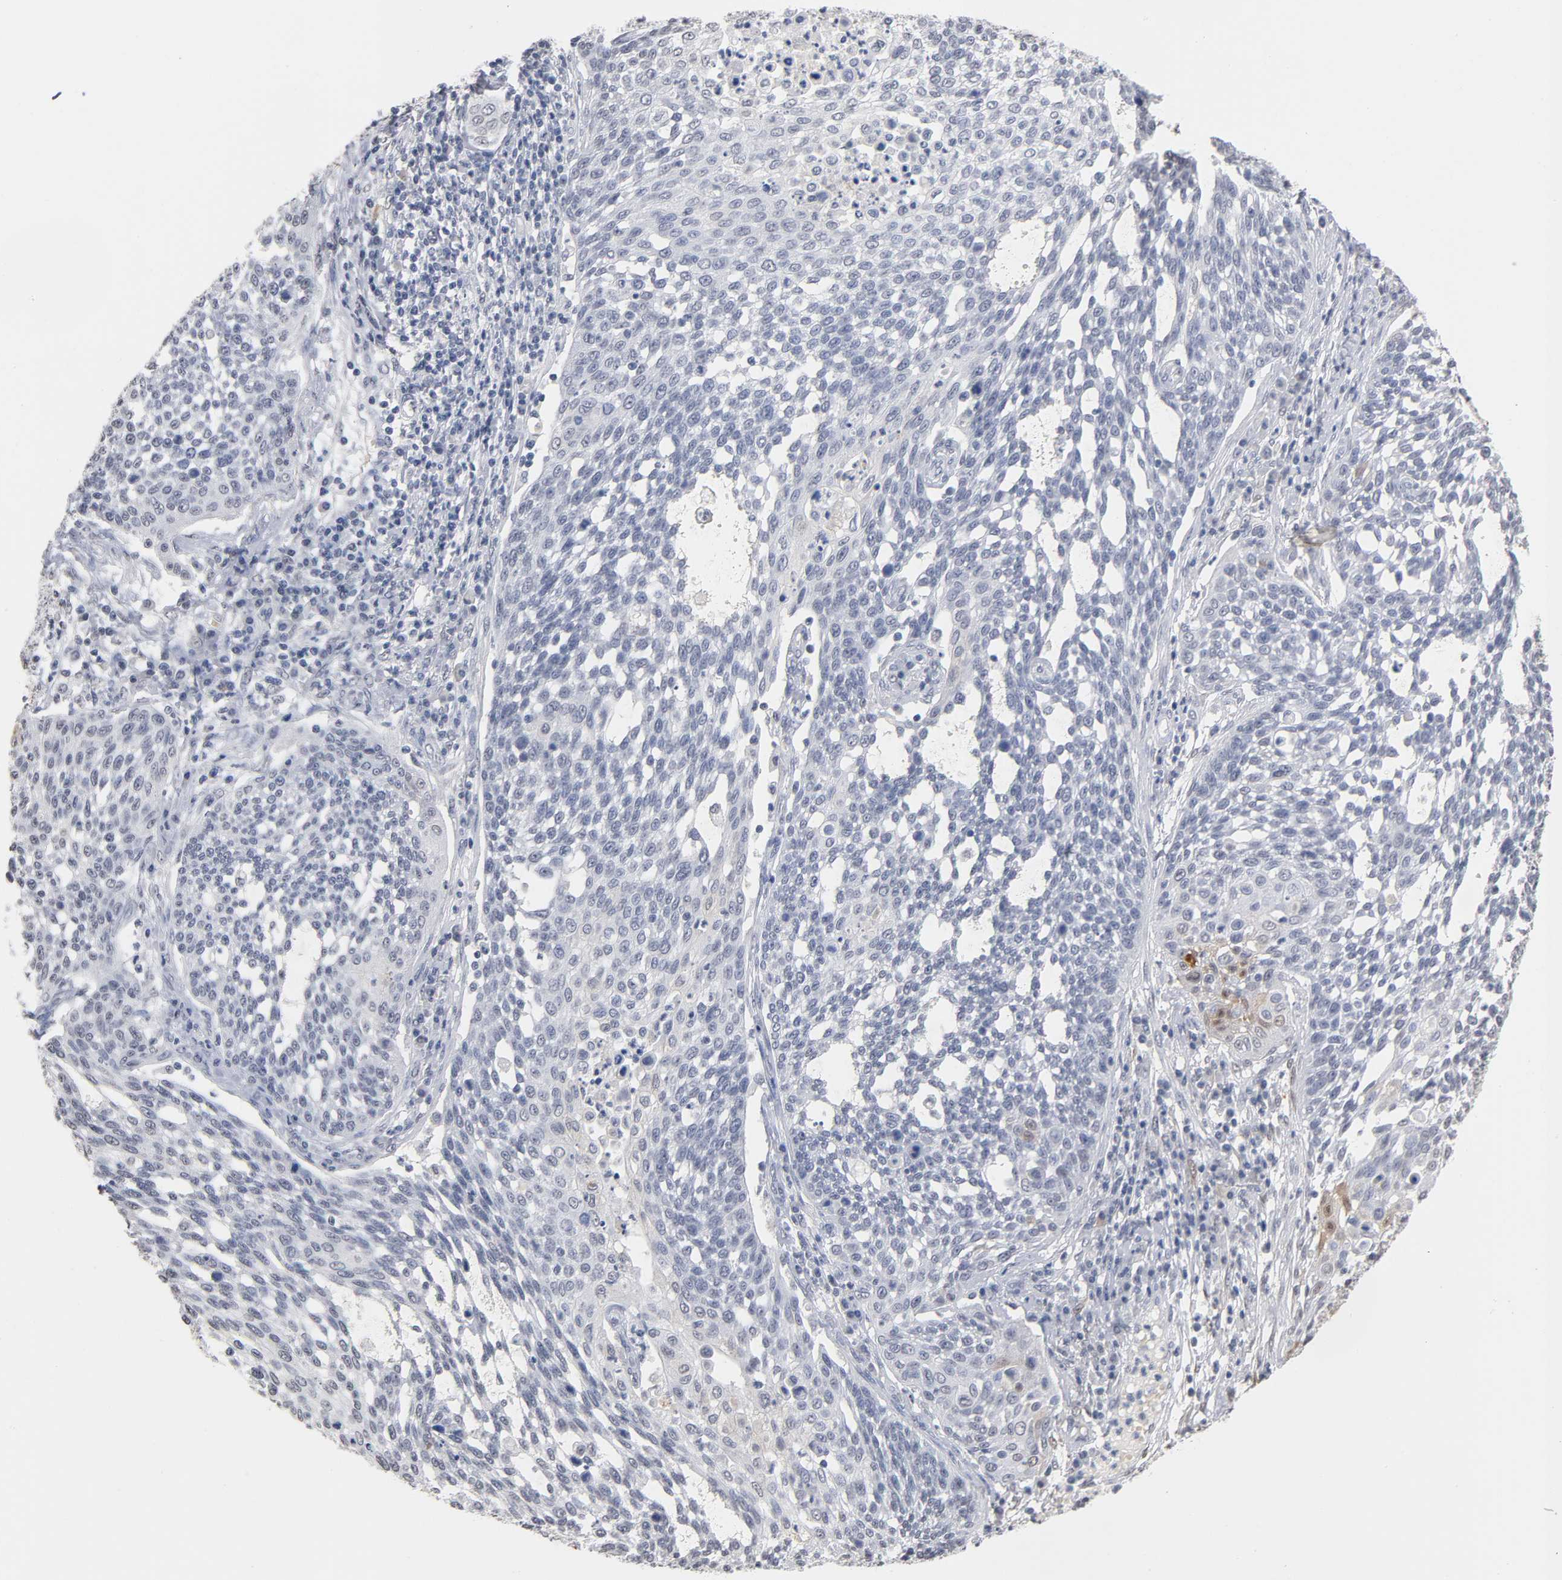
{"staining": {"intensity": "weak", "quantity": "<25%", "location": "cytoplasmic/membranous,nuclear"}, "tissue": "cervical cancer", "cell_type": "Tumor cells", "image_type": "cancer", "snomed": [{"axis": "morphology", "description": "Squamous cell carcinoma, NOS"}, {"axis": "topography", "description": "Cervix"}], "caption": "Squamous cell carcinoma (cervical) was stained to show a protein in brown. There is no significant expression in tumor cells. (DAB immunohistochemistry (IHC) with hematoxylin counter stain).", "gene": "CRABP2", "patient": {"sex": "female", "age": 34}}